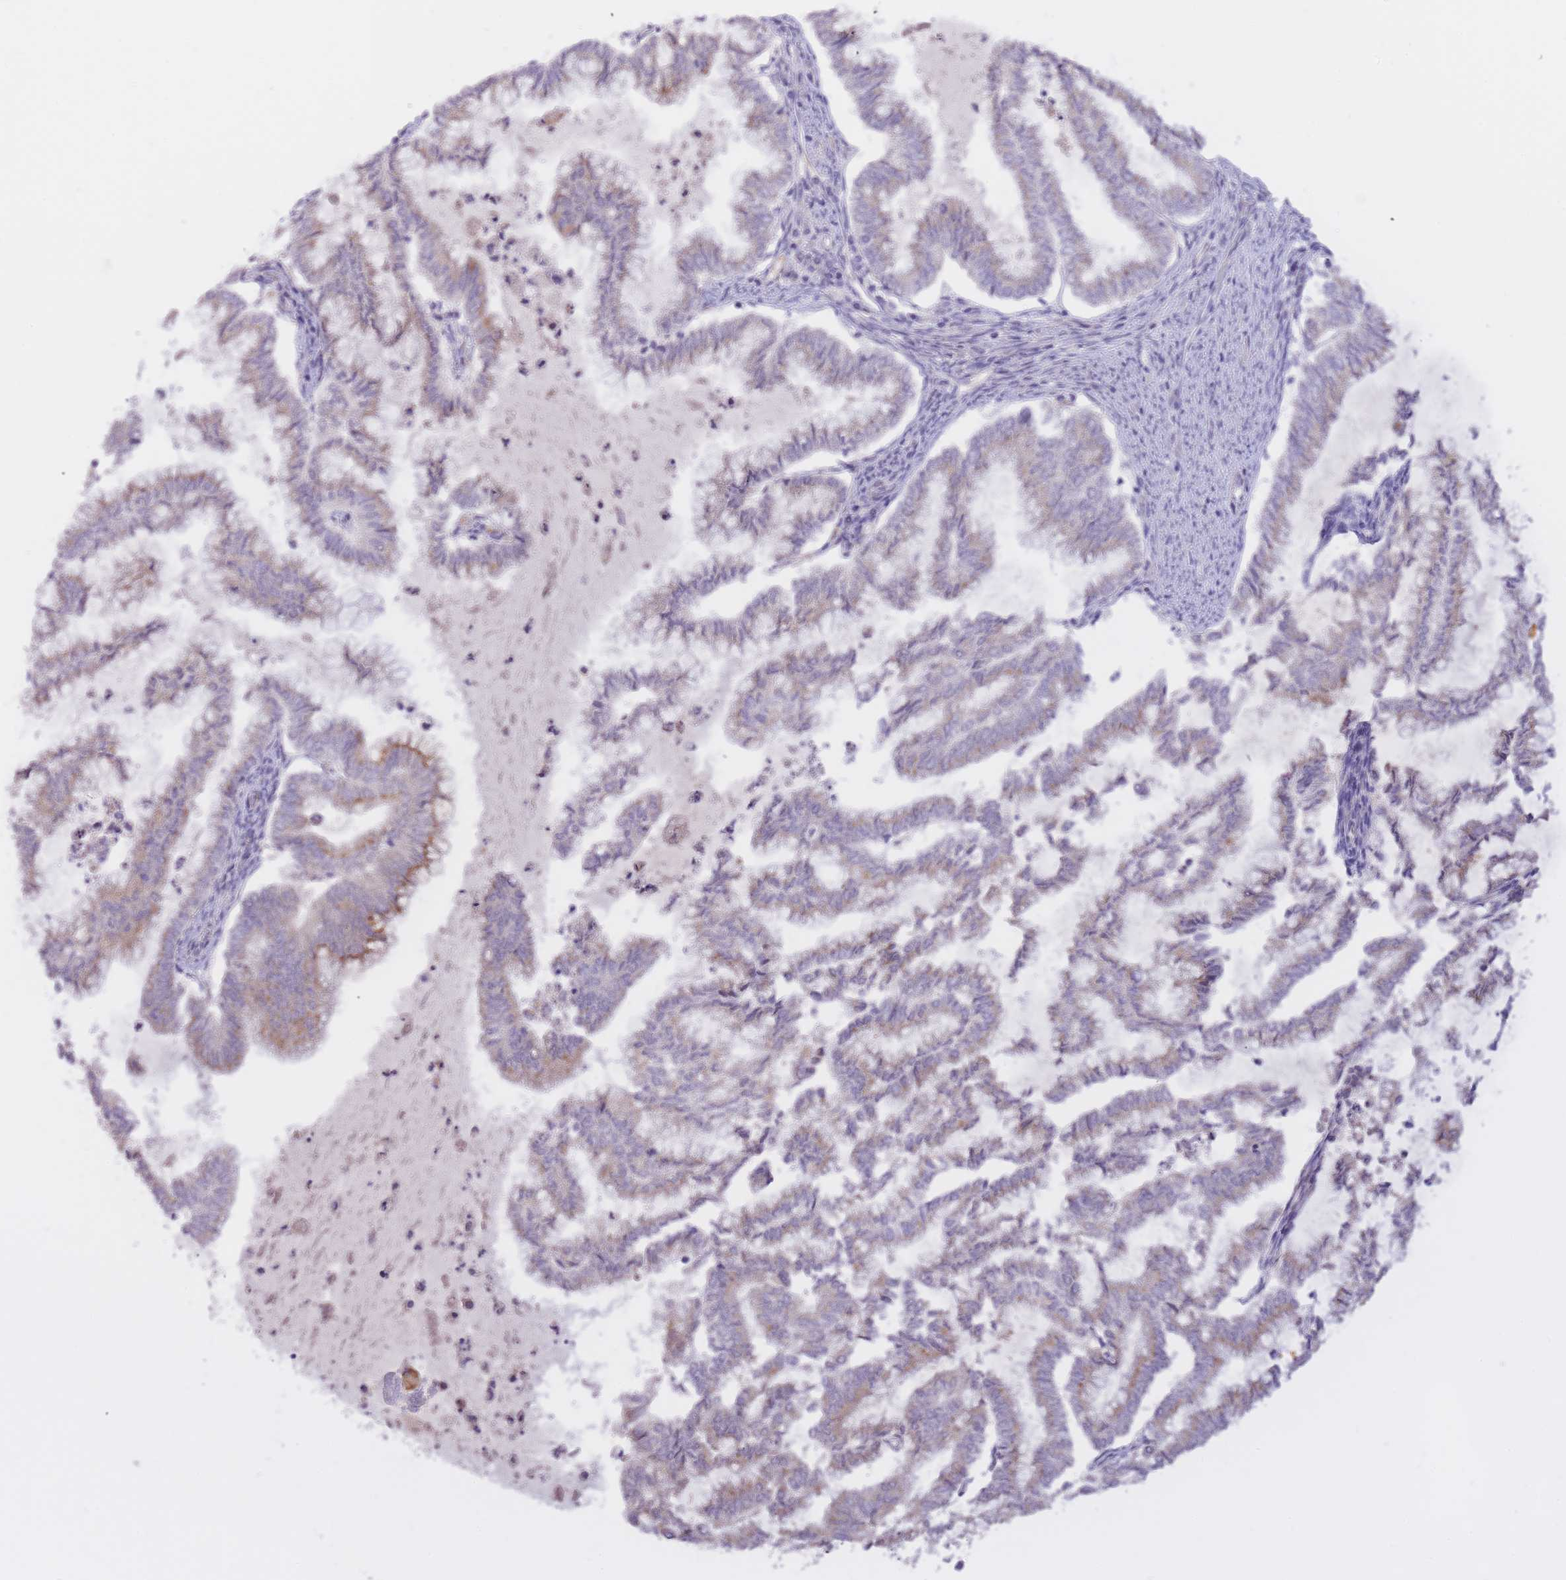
{"staining": {"intensity": "weak", "quantity": "<25%", "location": "cytoplasmic/membranous"}, "tissue": "endometrial cancer", "cell_type": "Tumor cells", "image_type": "cancer", "snomed": [{"axis": "morphology", "description": "Adenocarcinoma, NOS"}, {"axis": "topography", "description": "Endometrium"}], "caption": "The IHC micrograph has no significant positivity in tumor cells of endometrial cancer tissue.", "gene": "FUT5", "patient": {"sex": "female", "age": 79}}